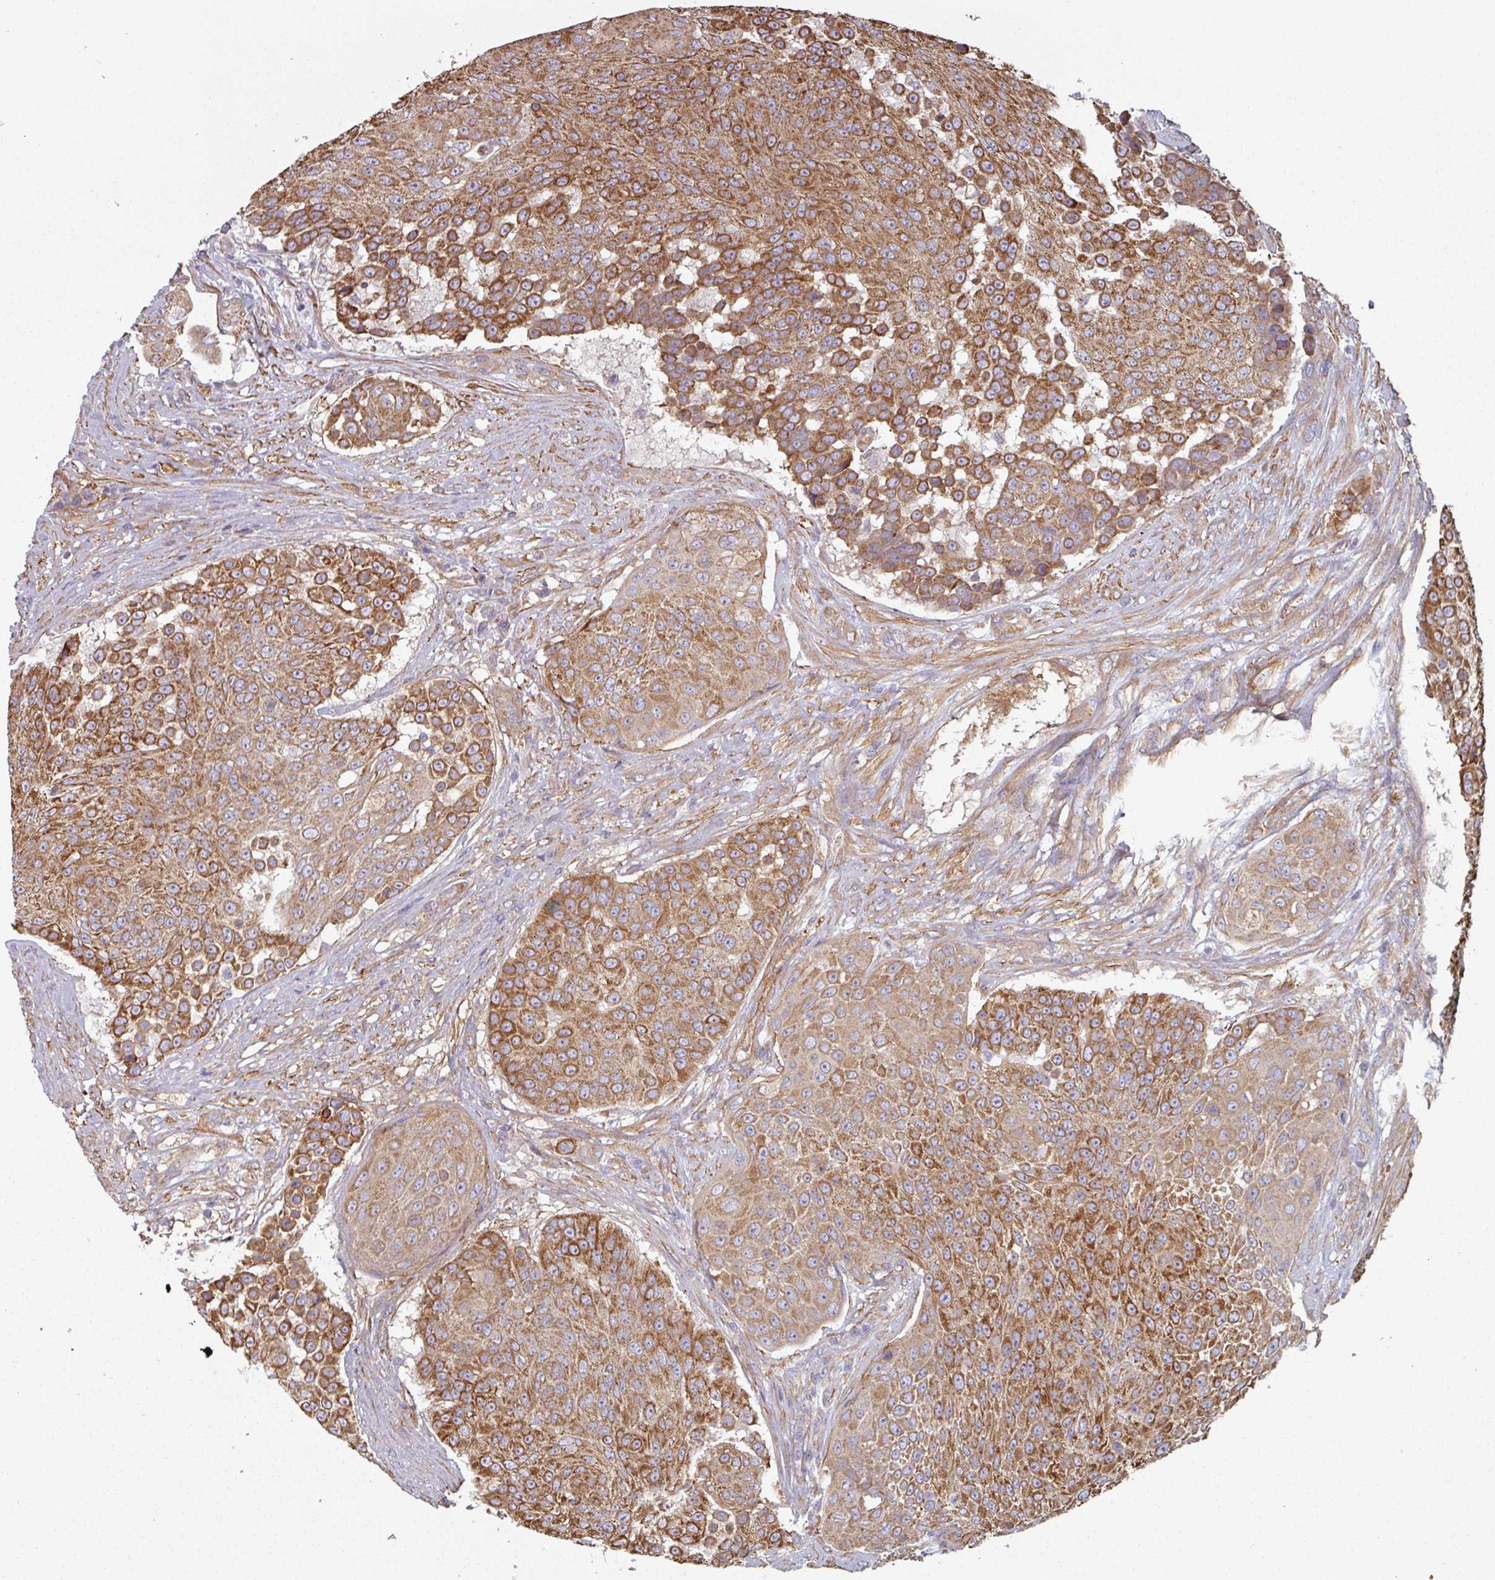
{"staining": {"intensity": "strong", "quantity": ">75%", "location": "cytoplasmic/membranous"}, "tissue": "urothelial cancer", "cell_type": "Tumor cells", "image_type": "cancer", "snomed": [{"axis": "morphology", "description": "Urothelial carcinoma, High grade"}, {"axis": "topography", "description": "Urinary bladder"}], "caption": "This micrograph displays high-grade urothelial carcinoma stained with immunohistochemistry to label a protein in brown. The cytoplasmic/membranous of tumor cells show strong positivity for the protein. Nuclei are counter-stained blue.", "gene": "GSTA4", "patient": {"sex": "female", "age": 63}}